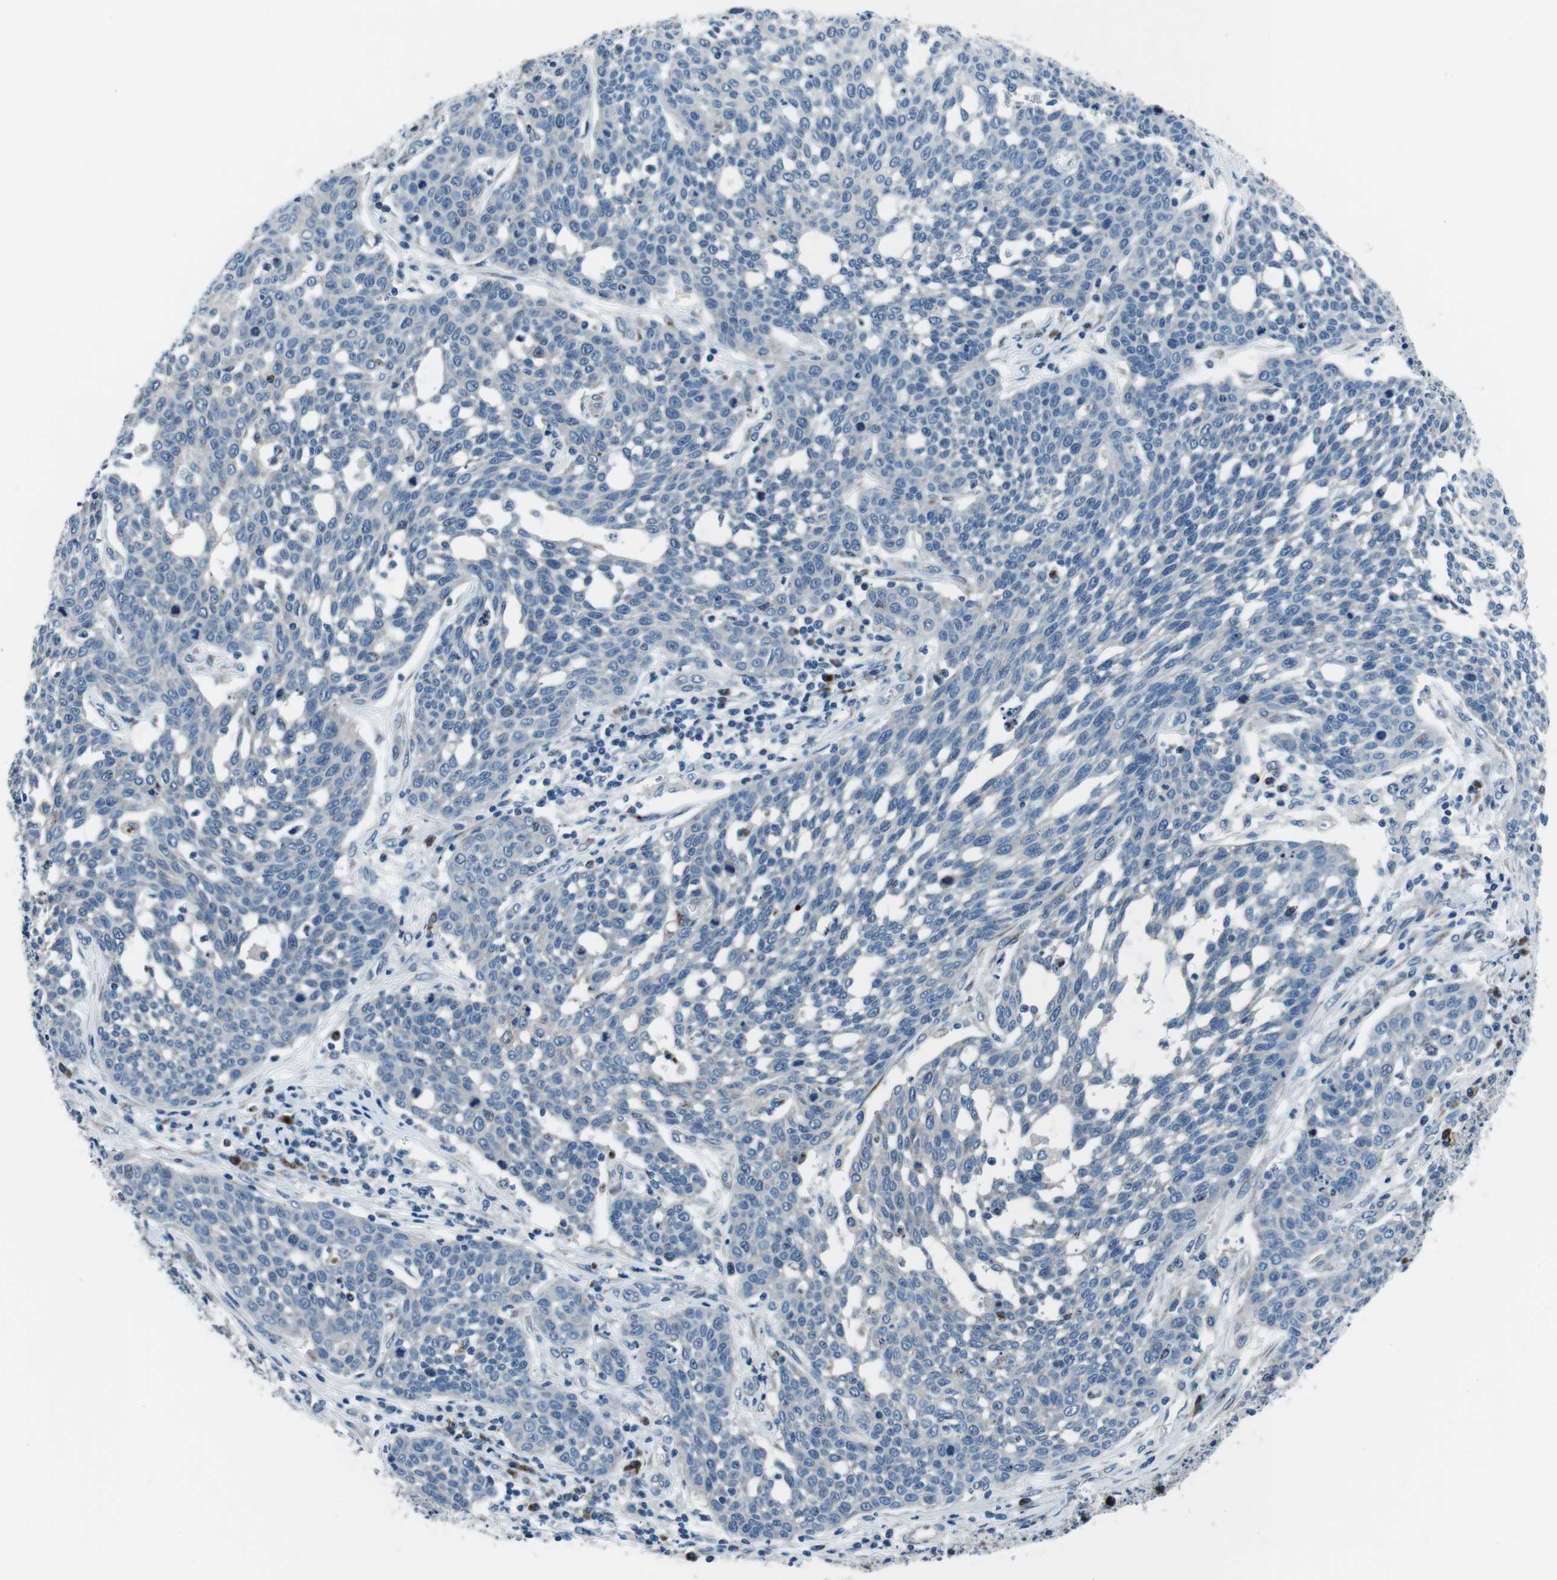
{"staining": {"intensity": "negative", "quantity": "none", "location": "none"}, "tissue": "cervical cancer", "cell_type": "Tumor cells", "image_type": "cancer", "snomed": [{"axis": "morphology", "description": "Squamous cell carcinoma, NOS"}, {"axis": "topography", "description": "Cervix"}], "caption": "An immunohistochemistry histopathology image of cervical squamous cell carcinoma is shown. There is no staining in tumor cells of cervical squamous cell carcinoma.", "gene": "NUCB2", "patient": {"sex": "female", "age": 34}}